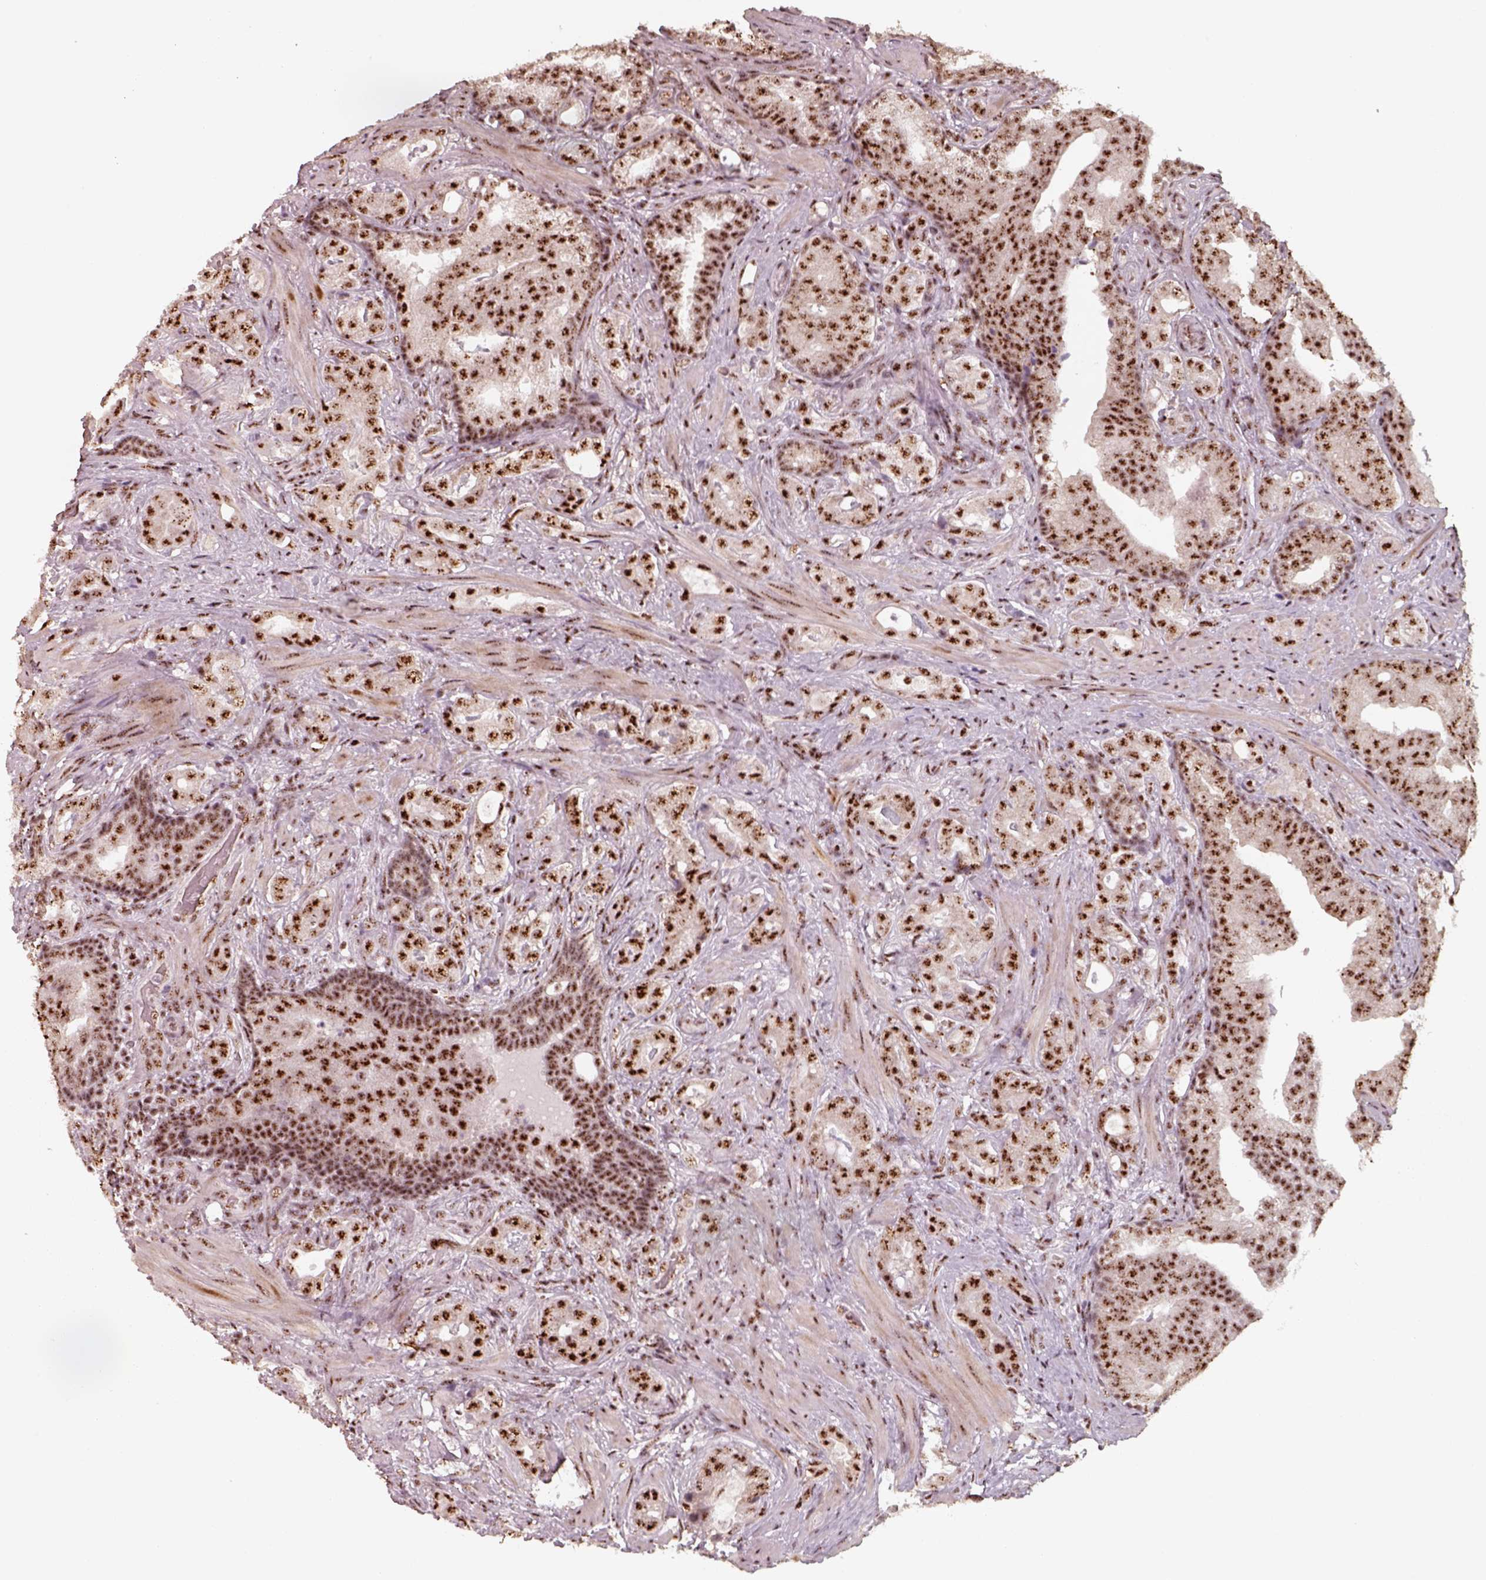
{"staining": {"intensity": "strong", "quantity": ">75%", "location": "nuclear"}, "tissue": "prostate cancer", "cell_type": "Tumor cells", "image_type": "cancer", "snomed": [{"axis": "morphology", "description": "Adenocarcinoma, NOS"}, {"axis": "topography", "description": "Prostate"}], "caption": "Tumor cells display high levels of strong nuclear expression in about >75% of cells in adenocarcinoma (prostate).", "gene": "ATXN7L3", "patient": {"sex": "male", "age": 57}}